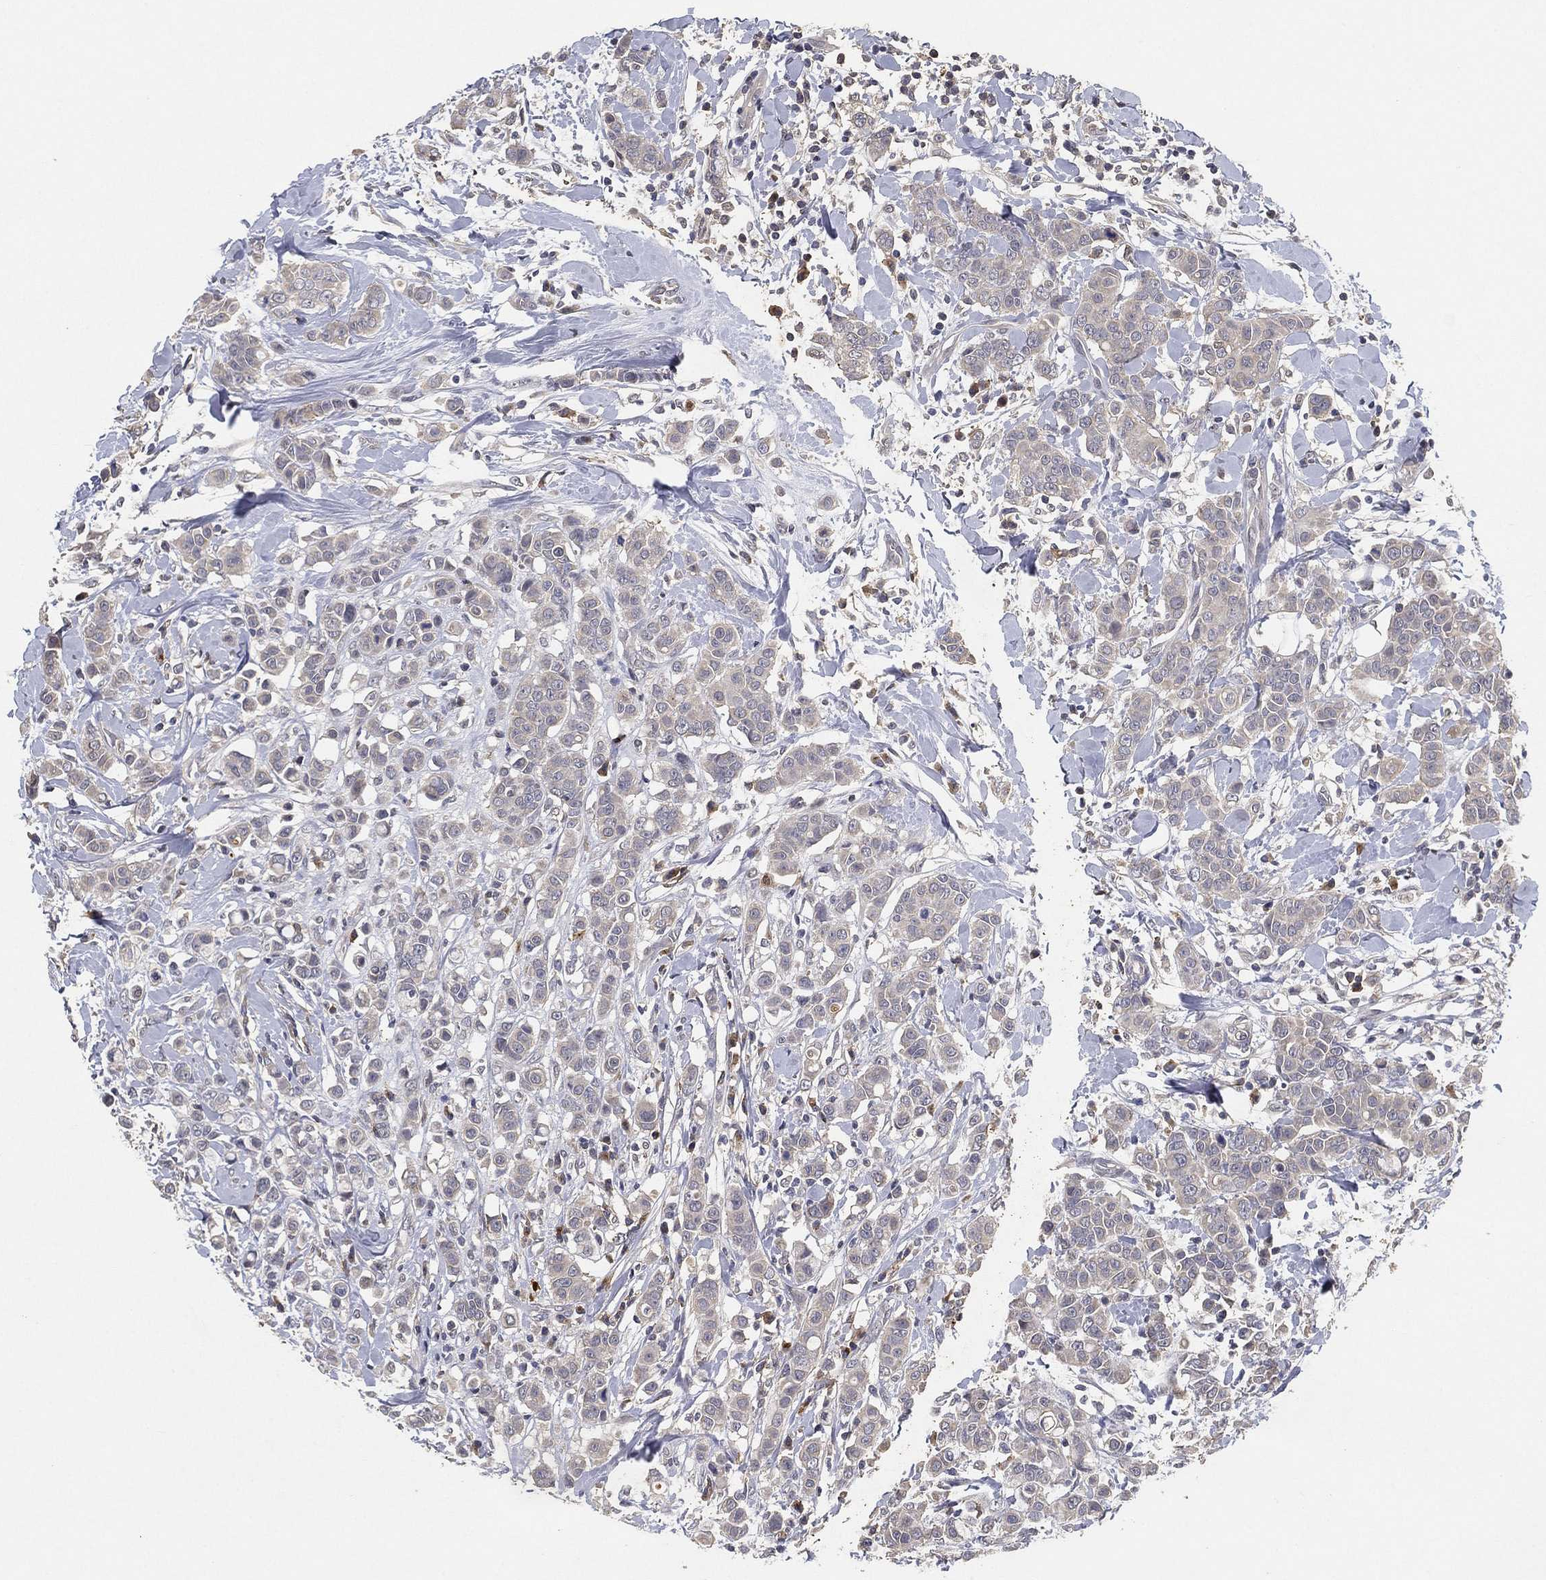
{"staining": {"intensity": "negative", "quantity": "none", "location": "none"}, "tissue": "breast cancer", "cell_type": "Tumor cells", "image_type": "cancer", "snomed": [{"axis": "morphology", "description": "Duct carcinoma"}, {"axis": "topography", "description": "Breast"}], "caption": "IHC of human breast cancer (infiltrating ductal carcinoma) exhibits no expression in tumor cells.", "gene": "CFAP251", "patient": {"sex": "female", "age": 27}}